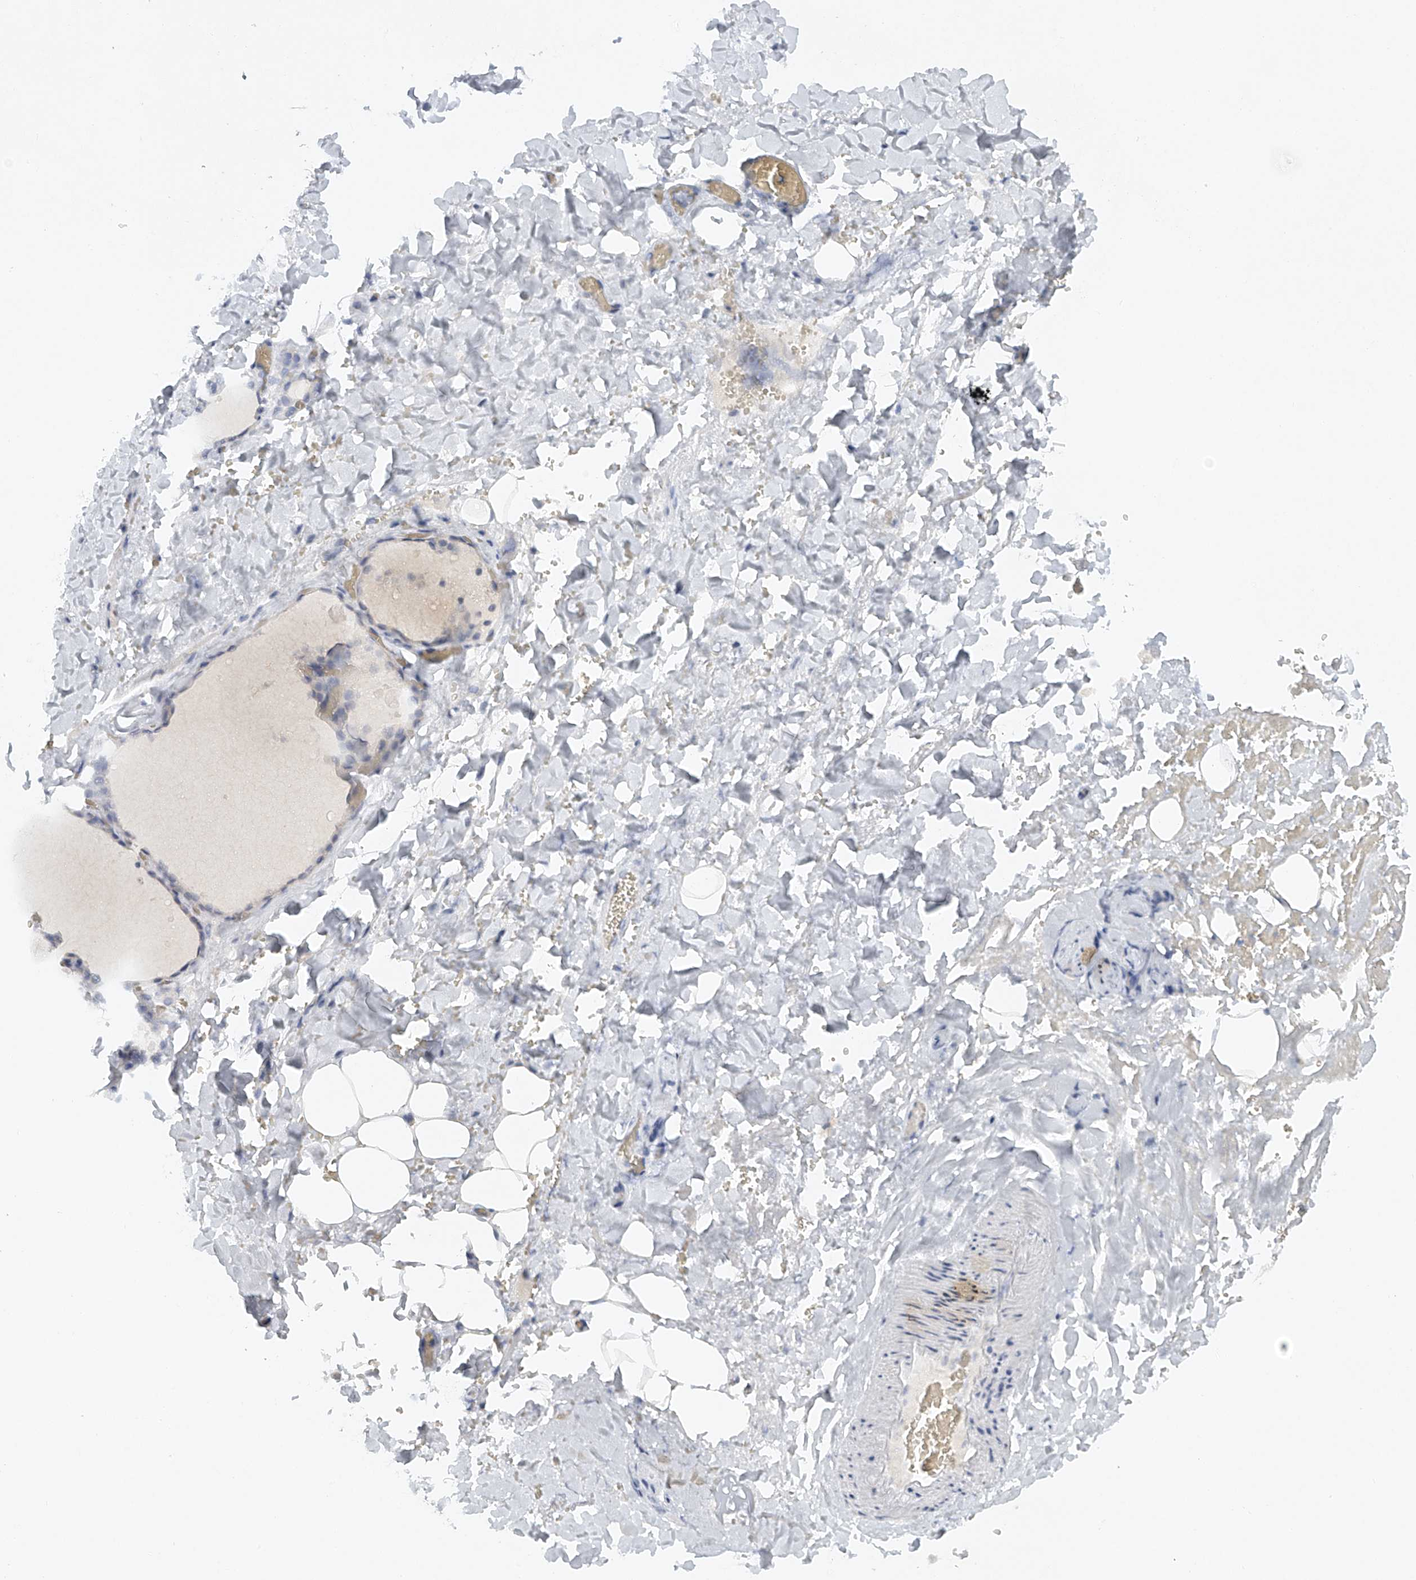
{"staining": {"intensity": "negative", "quantity": "none", "location": "none"}, "tissue": "thyroid gland", "cell_type": "Glandular cells", "image_type": "normal", "snomed": [{"axis": "morphology", "description": "Normal tissue, NOS"}, {"axis": "topography", "description": "Thyroid gland"}], "caption": "IHC photomicrograph of normal thyroid gland: human thyroid gland stained with DAB (3,3'-diaminobenzidine) exhibits no significant protein positivity in glandular cells.", "gene": "FAT2", "patient": {"sex": "female", "age": 22}}